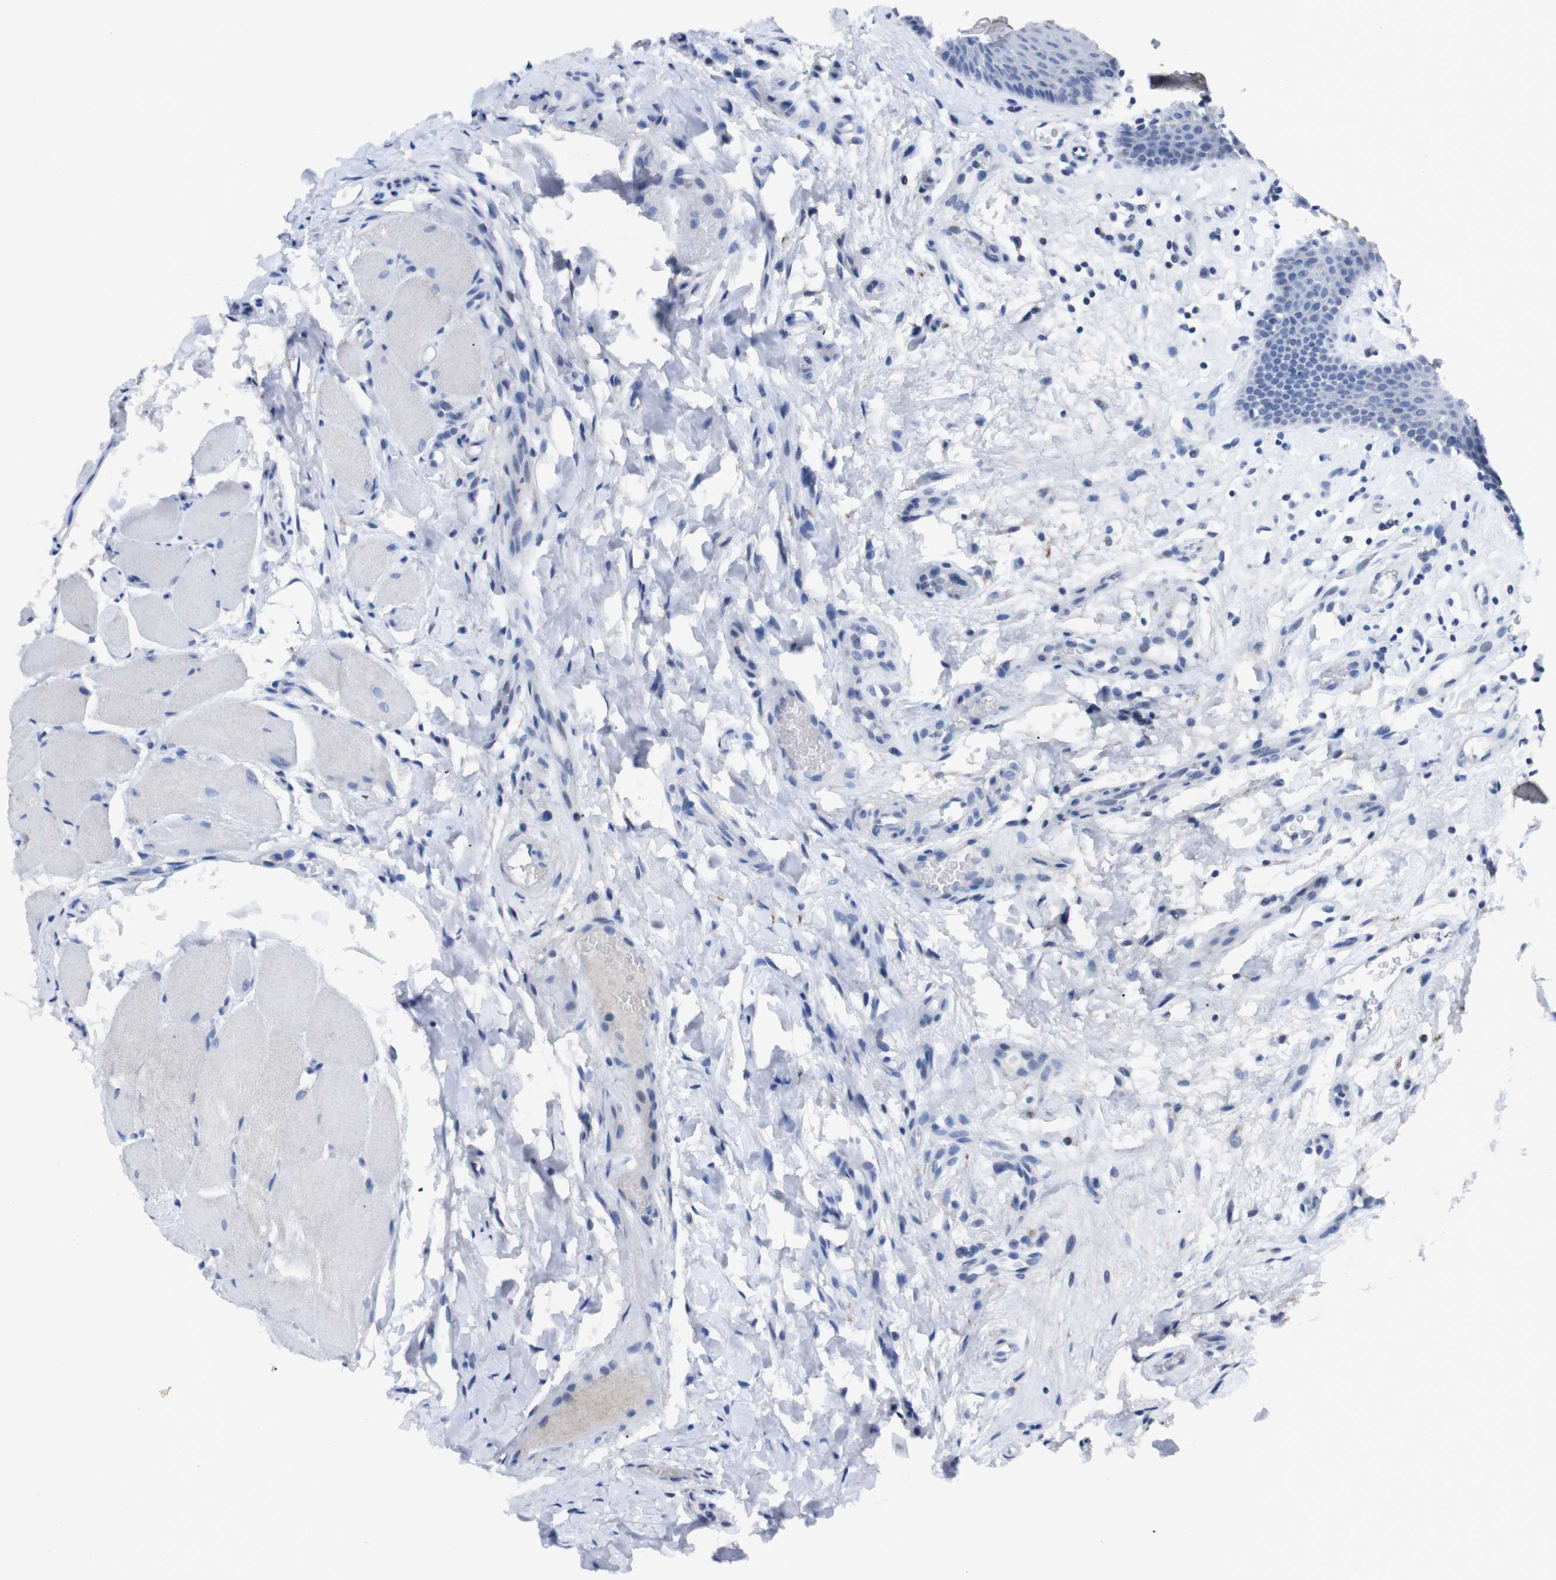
{"staining": {"intensity": "moderate", "quantity": "<25%", "location": "cytoplasmic/membranous"}, "tissue": "oral mucosa", "cell_type": "Squamous epithelial cells", "image_type": "normal", "snomed": [{"axis": "morphology", "description": "Normal tissue, NOS"}, {"axis": "topography", "description": "Skeletal muscle"}, {"axis": "topography", "description": "Oral tissue"}], "caption": "IHC micrograph of unremarkable human oral mucosa stained for a protein (brown), which displays low levels of moderate cytoplasmic/membranous expression in about <25% of squamous epithelial cells.", "gene": "IRF4", "patient": {"sex": "male", "age": 58}}